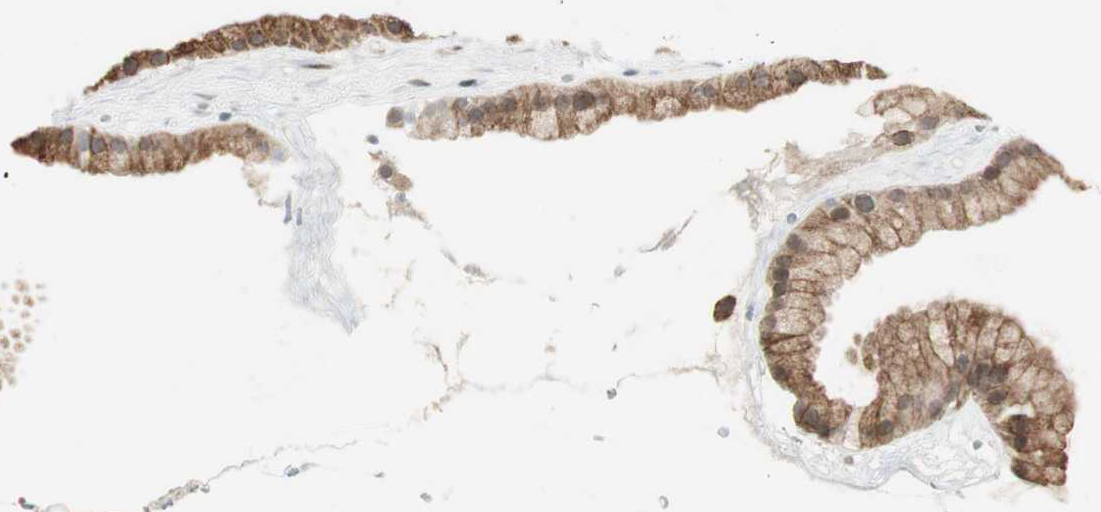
{"staining": {"intensity": "moderate", "quantity": ">75%", "location": "cytoplasmic/membranous,nuclear"}, "tissue": "gallbladder", "cell_type": "Glandular cells", "image_type": "normal", "snomed": [{"axis": "morphology", "description": "Normal tissue, NOS"}, {"axis": "topography", "description": "Gallbladder"}], "caption": "Immunohistochemistry (IHC) (DAB (3,3'-diaminobenzidine)) staining of unremarkable gallbladder reveals moderate cytoplasmic/membranous,nuclear protein positivity in about >75% of glandular cells. (Stains: DAB in brown, nuclei in blue, Microscopy: brightfield microscopy at high magnification).", "gene": "ZBTB17", "patient": {"sex": "female", "age": 64}}